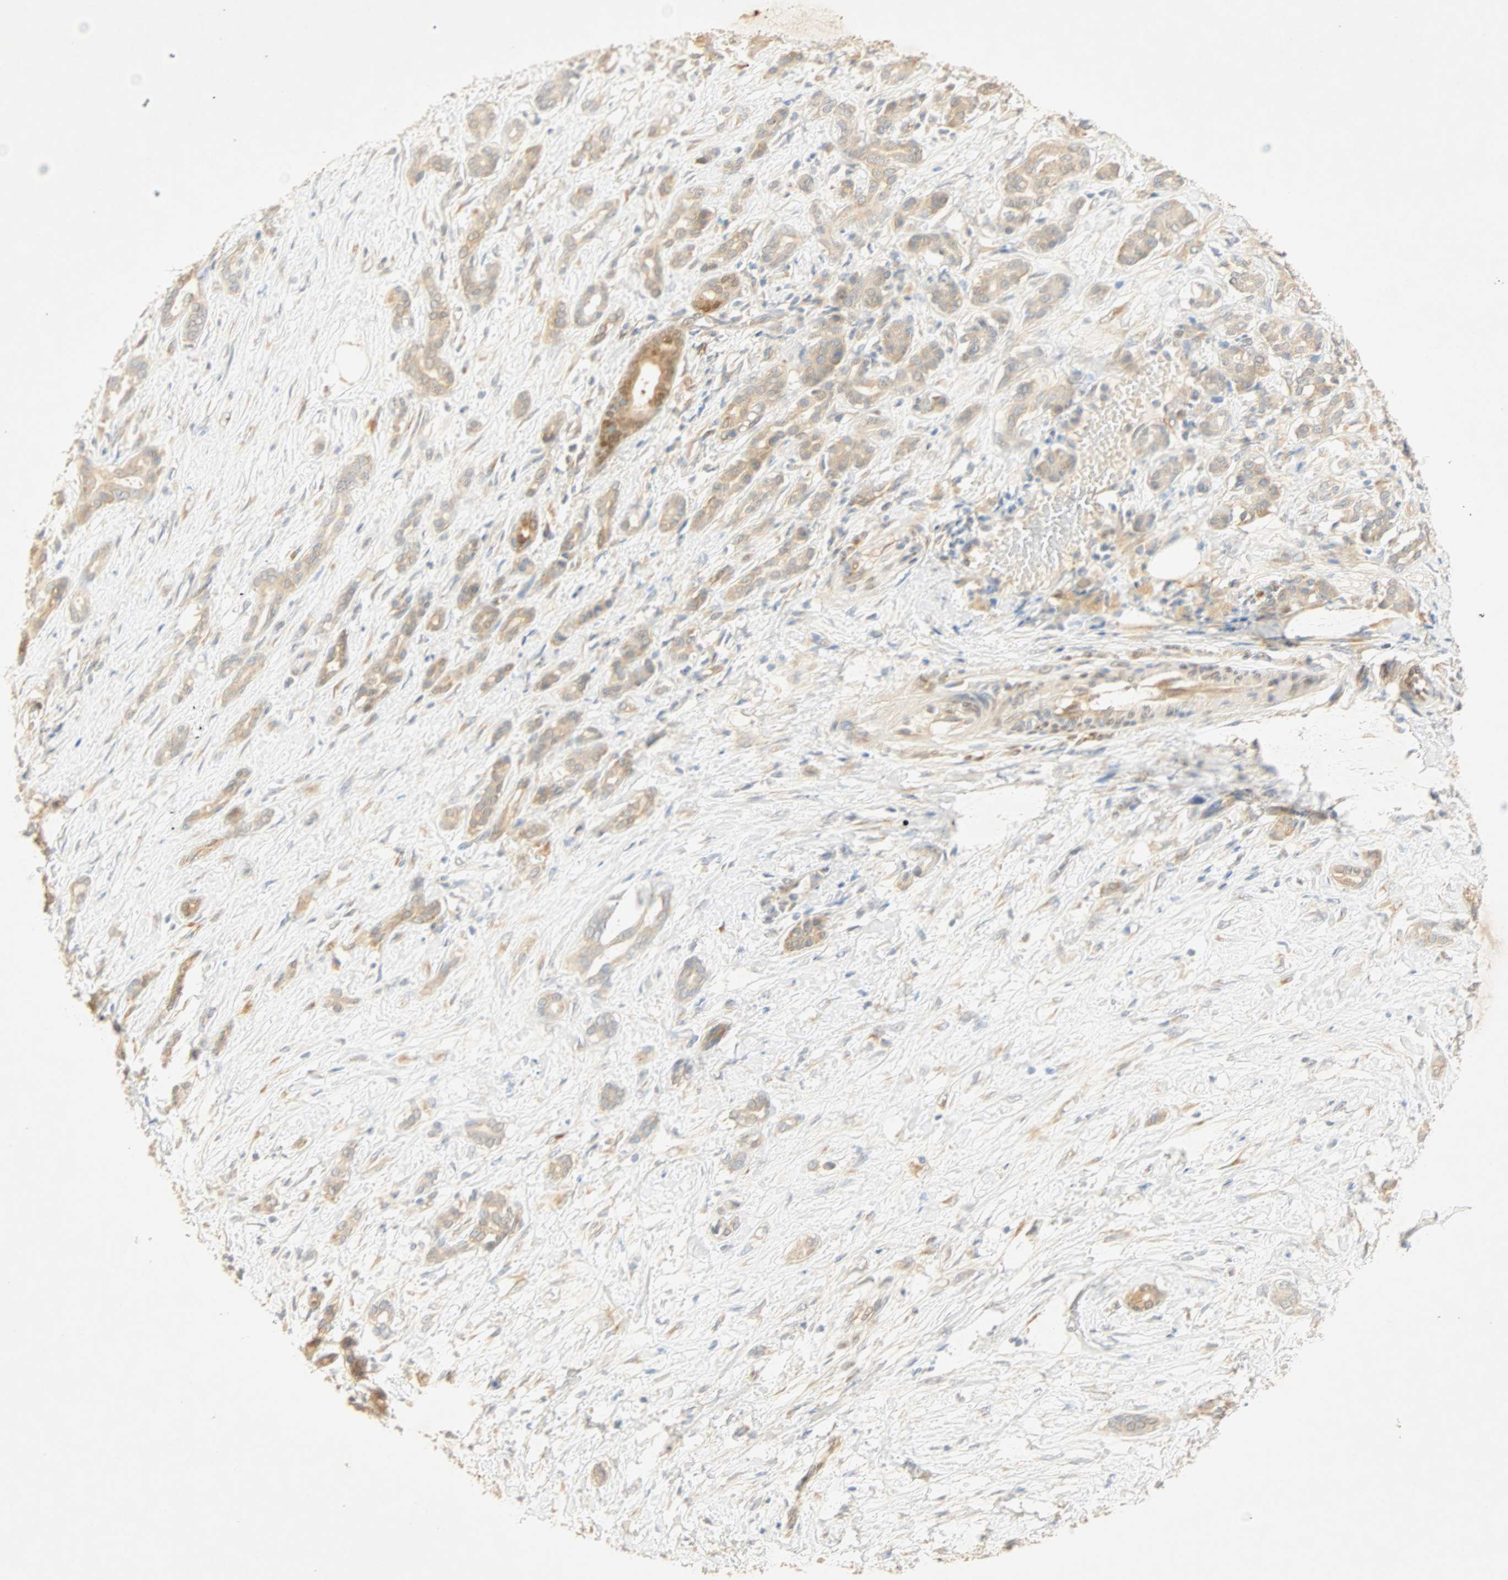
{"staining": {"intensity": "weak", "quantity": "25%-75%", "location": "cytoplasmic/membranous"}, "tissue": "pancreatic cancer", "cell_type": "Tumor cells", "image_type": "cancer", "snomed": [{"axis": "morphology", "description": "Adenocarcinoma, NOS"}, {"axis": "topography", "description": "Pancreas"}], "caption": "Immunohistochemical staining of human adenocarcinoma (pancreatic) shows low levels of weak cytoplasmic/membranous protein expression in approximately 25%-75% of tumor cells. (DAB IHC, brown staining for protein, blue staining for nuclei).", "gene": "SELENBP1", "patient": {"sex": "male", "age": 41}}